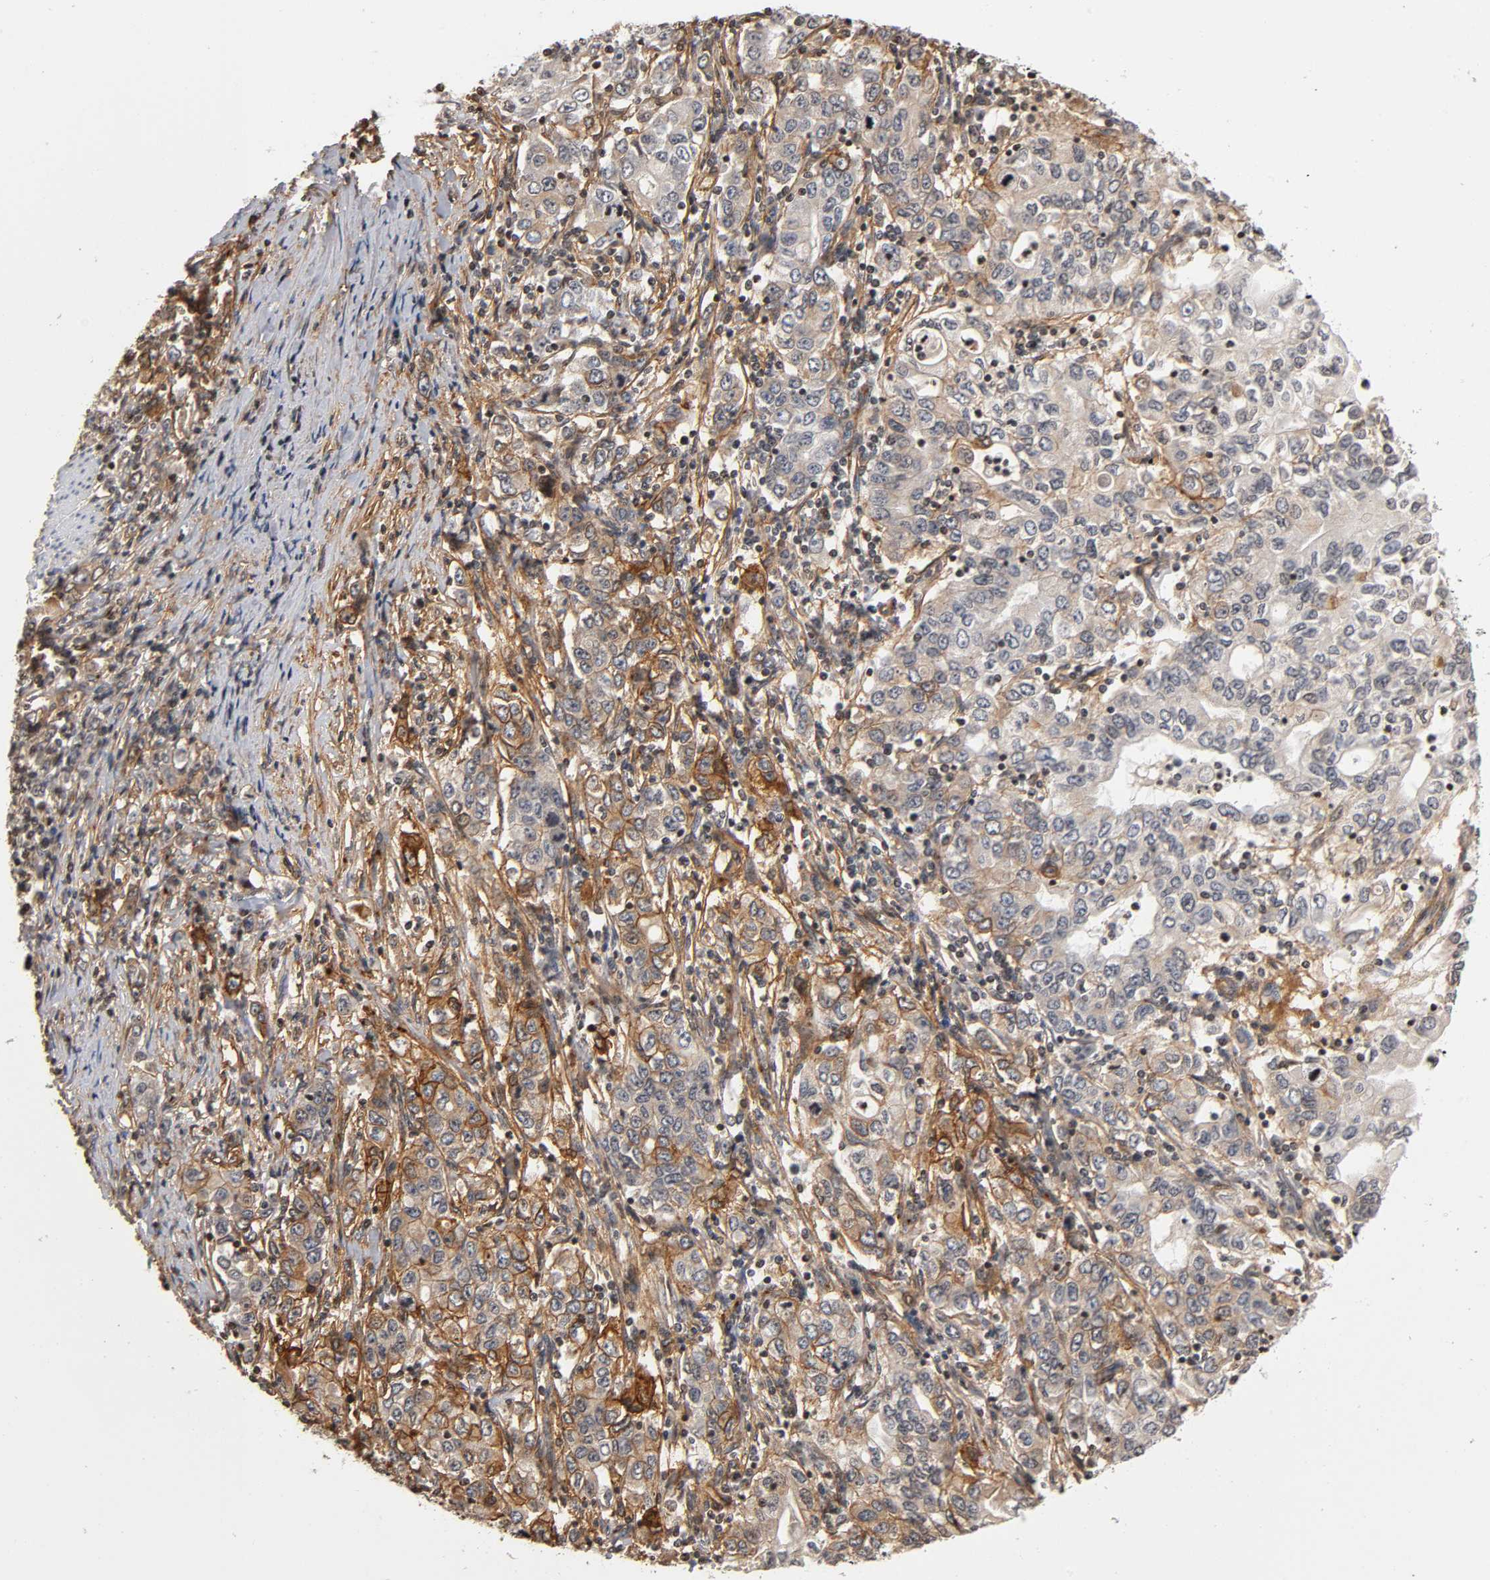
{"staining": {"intensity": "weak", "quantity": ">75%", "location": "cytoplasmic/membranous"}, "tissue": "stomach cancer", "cell_type": "Tumor cells", "image_type": "cancer", "snomed": [{"axis": "morphology", "description": "Adenocarcinoma, NOS"}, {"axis": "topography", "description": "Stomach, lower"}], "caption": "This is a photomicrograph of IHC staining of stomach cancer, which shows weak positivity in the cytoplasmic/membranous of tumor cells.", "gene": "ITGAV", "patient": {"sex": "female", "age": 72}}